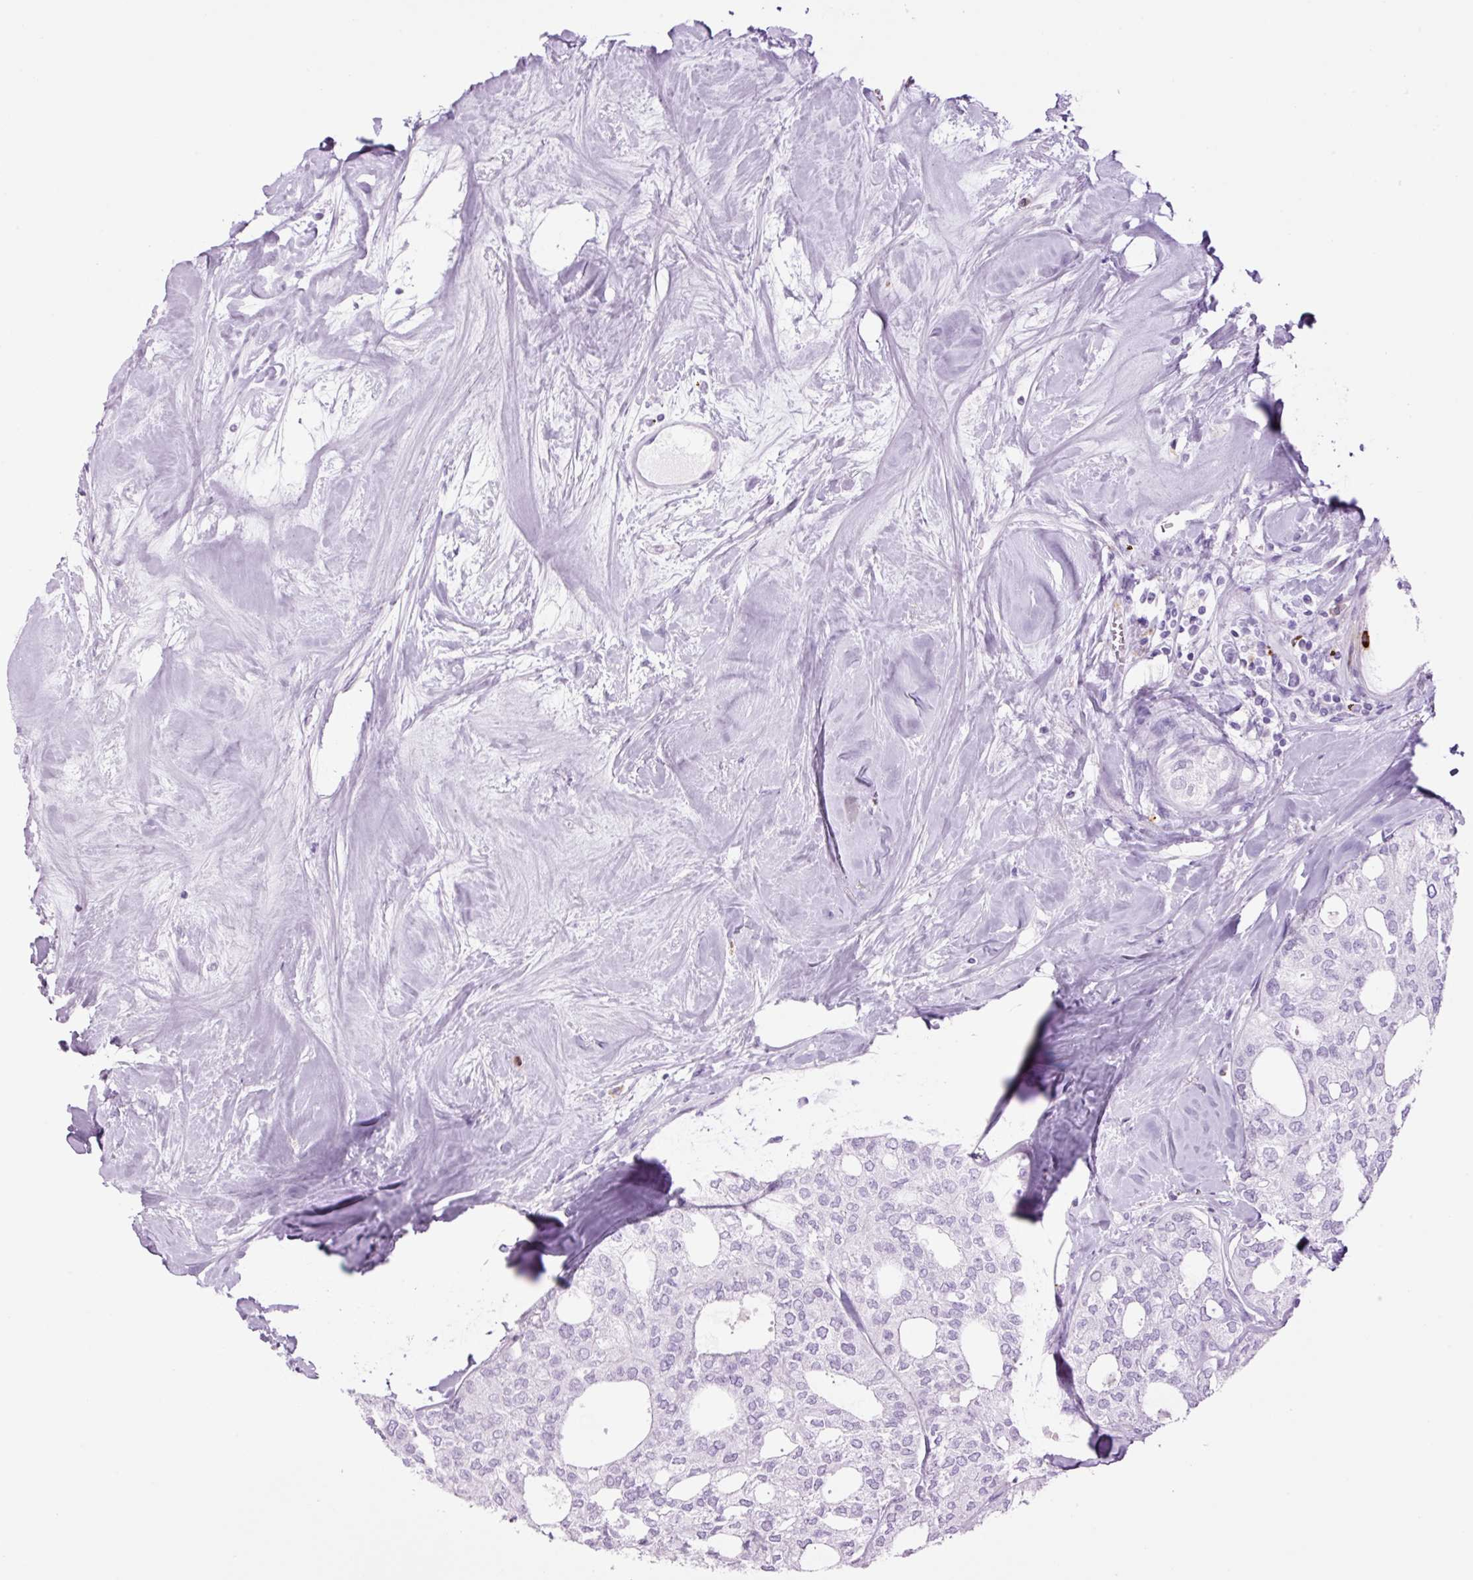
{"staining": {"intensity": "negative", "quantity": "none", "location": "none"}, "tissue": "thyroid cancer", "cell_type": "Tumor cells", "image_type": "cancer", "snomed": [{"axis": "morphology", "description": "Follicular adenoma carcinoma, NOS"}, {"axis": "topography", "description": "Thyroid gland"}], "caption": "Immunohistochemistry of human thyroid follicular adenoma carcinoma shows no staining in tumor cells.", "gene": "LYZ", "patient": {"sex": "male", "age": 75}}